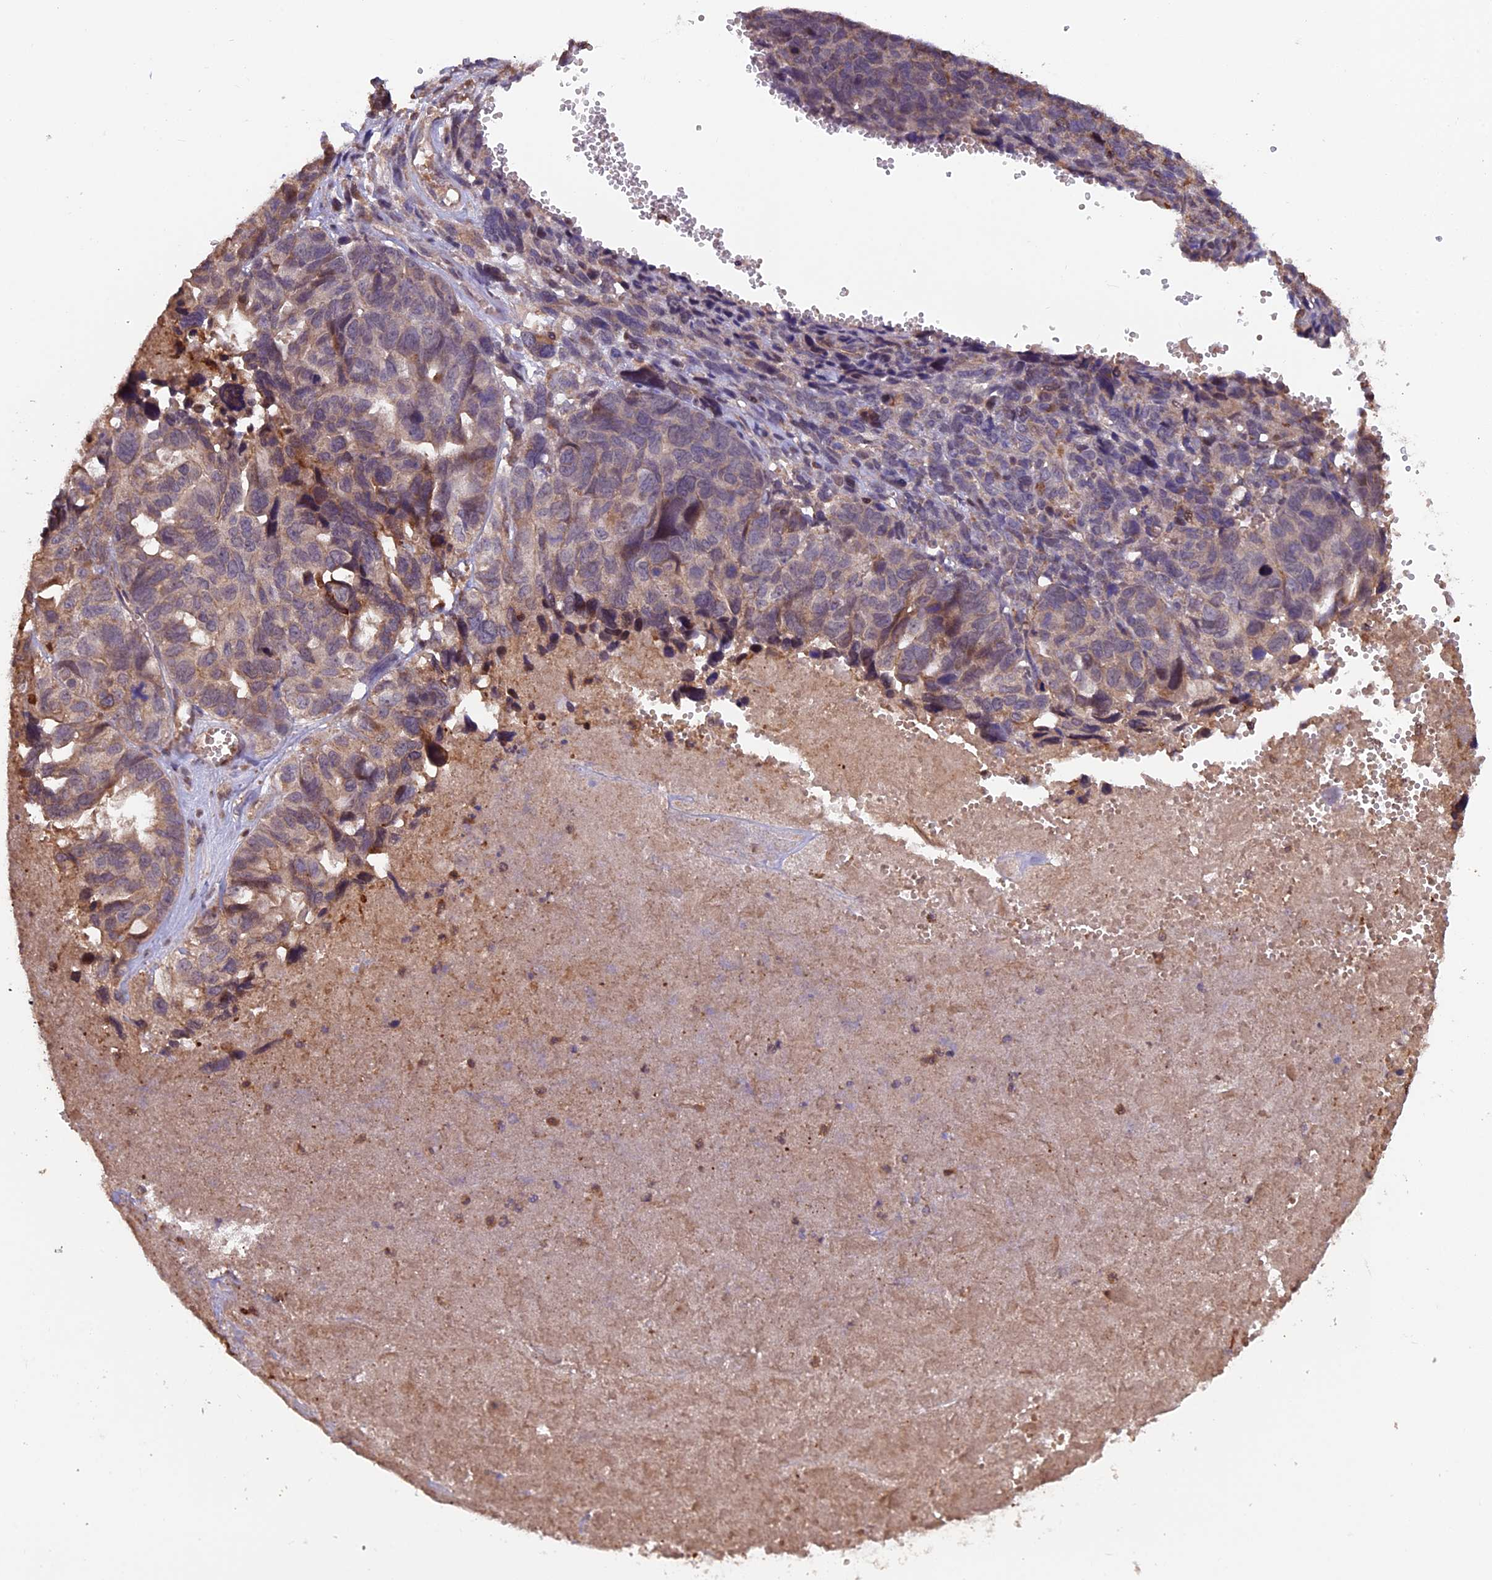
{"staining": {"intensity": "weak", "quantity": ">75%", "location": "cytoplasmic/membranous"}, "tissue": "ovarian cancer", "cell_type": "Tumor cells", "image_type": "cancer", "snomed": [{"axis": "morphology", "description": "Cystadenocarcinoma, serous, NOS"}, {"axis": "topography", "description": "Ovary"}], "caption": "Immunohistochemical staining of human serous cystadenocarcinoma (ovarian) demonstrates low levels of weak cytoplasmic/membranous positivity in approximately >75% of tumor cells. The protein is shown in brown color, while the nuclei are stained blue.", "gene": "PKD2L2", "patient": {"sex": "female", "age": 79}}